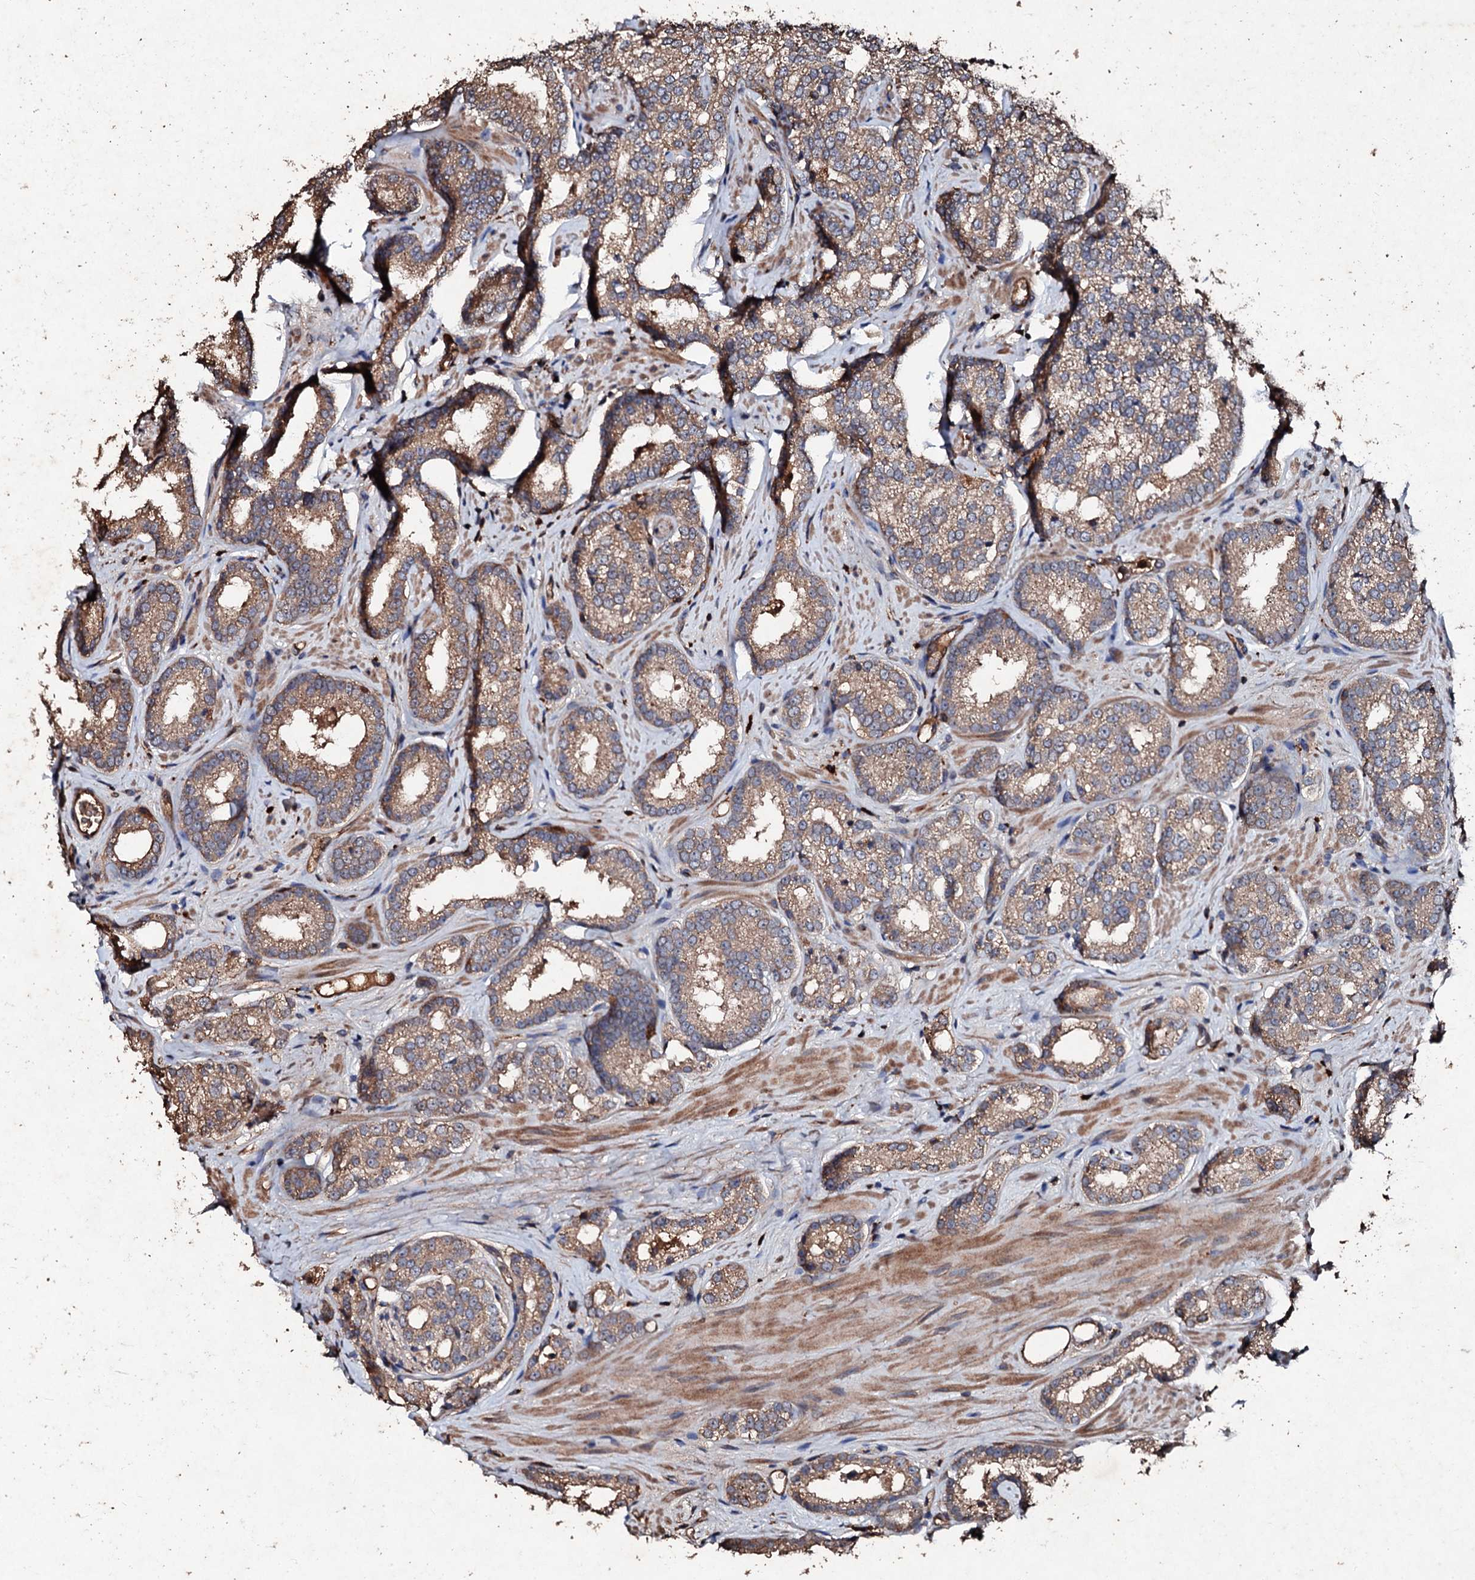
{"staining": {"intensity": "moderate", "quantity": ">75%", "location": "cytoplasmic/membranous"}, "tissue": "prostate cancer", "cell_type": "Tumor cells", "image_type": "cancer", "snomed": [{"axis": "morphology", "description": "Normal tissue, NOS"}, {"axis": "morphology", "description": "Adenocarcinoma, High grade"}, {"axis": "topography", "description": "Prostate"}], "caption": "Tumor cells display moderate cytoplasmic/membranous expression in about >75% of cells in prostate adenocarcinoma (high-grade). Using DAB (3,3'-diaminobenzidine) (brown) and hematoxylin (blue) stains, captured at high magnification using brightfield microscopy.", "gene": "KERA", "patient": {"sex": "male", "age": 83}}